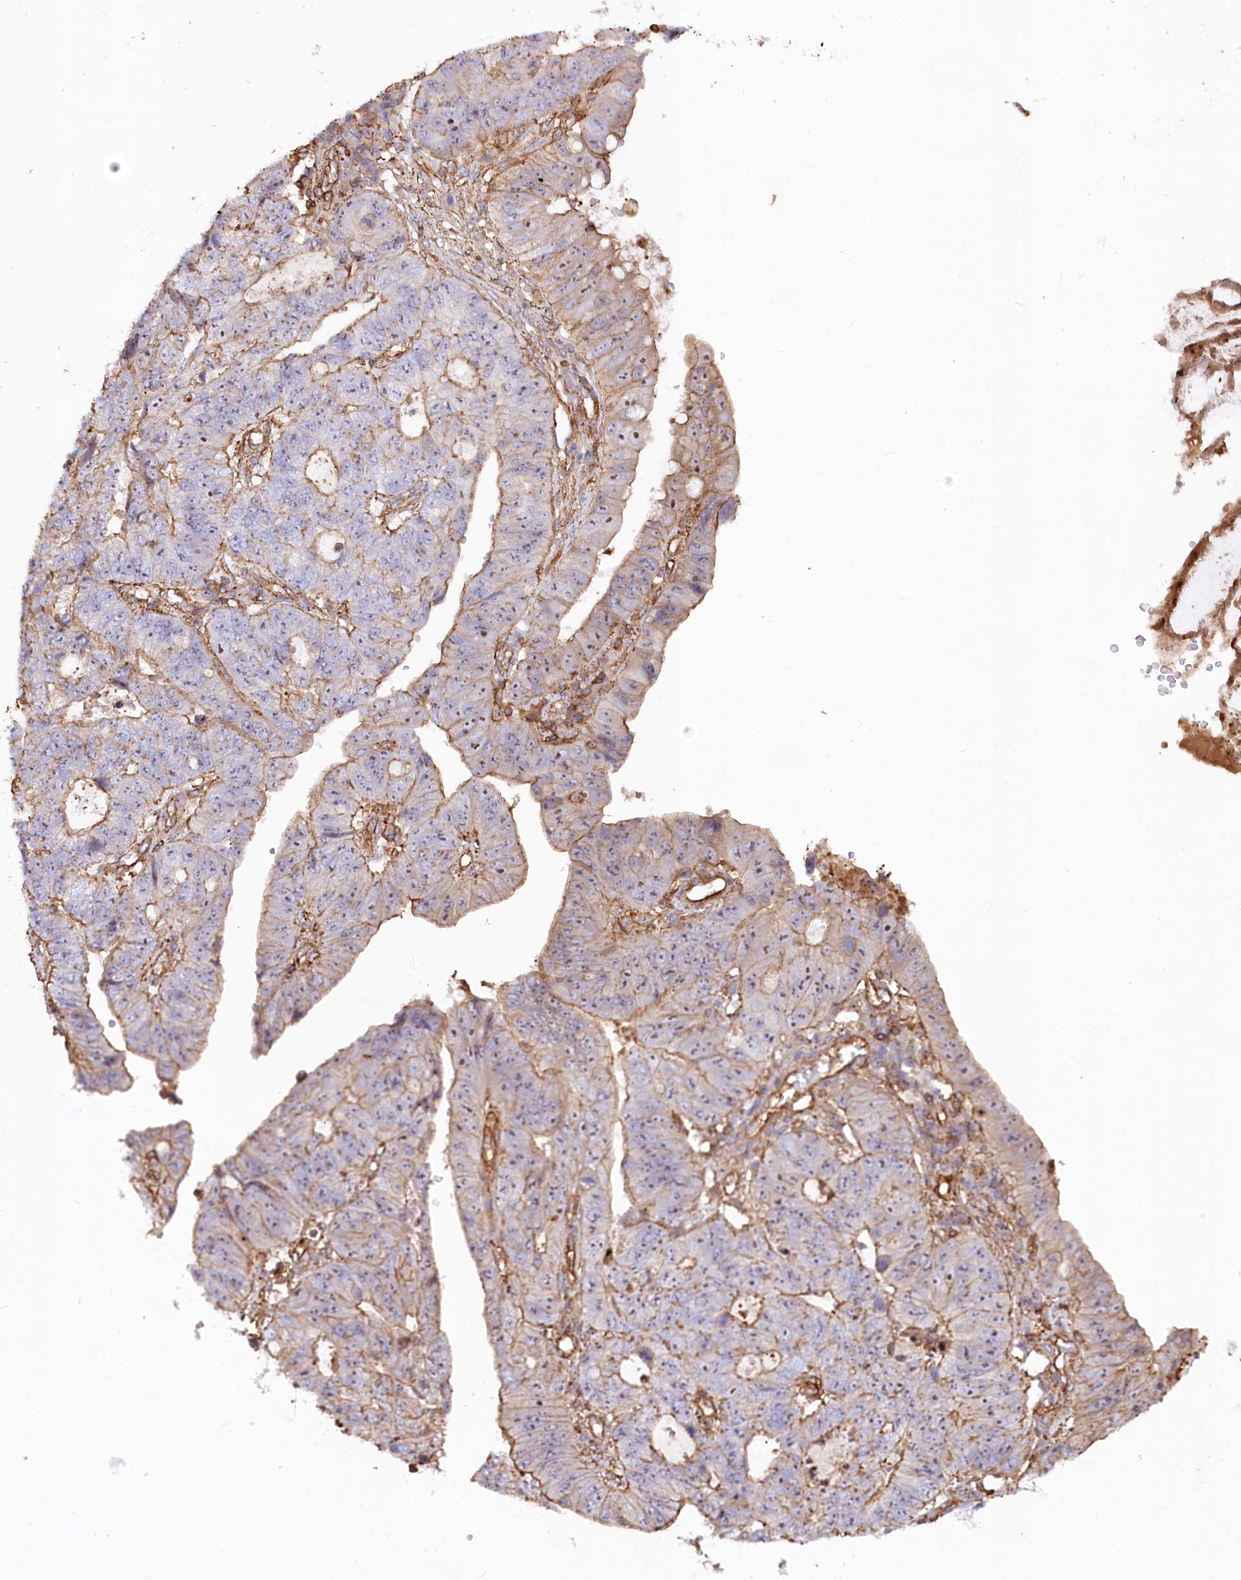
{"staining": {"intensity": "moderate", "quantity": "25%-75%", "location": "cytoplasmic/membranous"}, "tissue": "stomach cancer", "cell_type": "Tumor cells", "image_type": "cancer", "snomed": [{"axis": "morphology", "description": "Adenocarcinoma, NOS"}, {"axis": "topography", "description": "Stomach"}], "caption": "Brown immunohistochemical staining in human stomach adenocarcinoma reveals moderate cytoplasmic/membranous positivity in approximately 25%-75% of tumor cells.", "gene": "WDR36", "patient": {"sex": "male", "age": 59}}